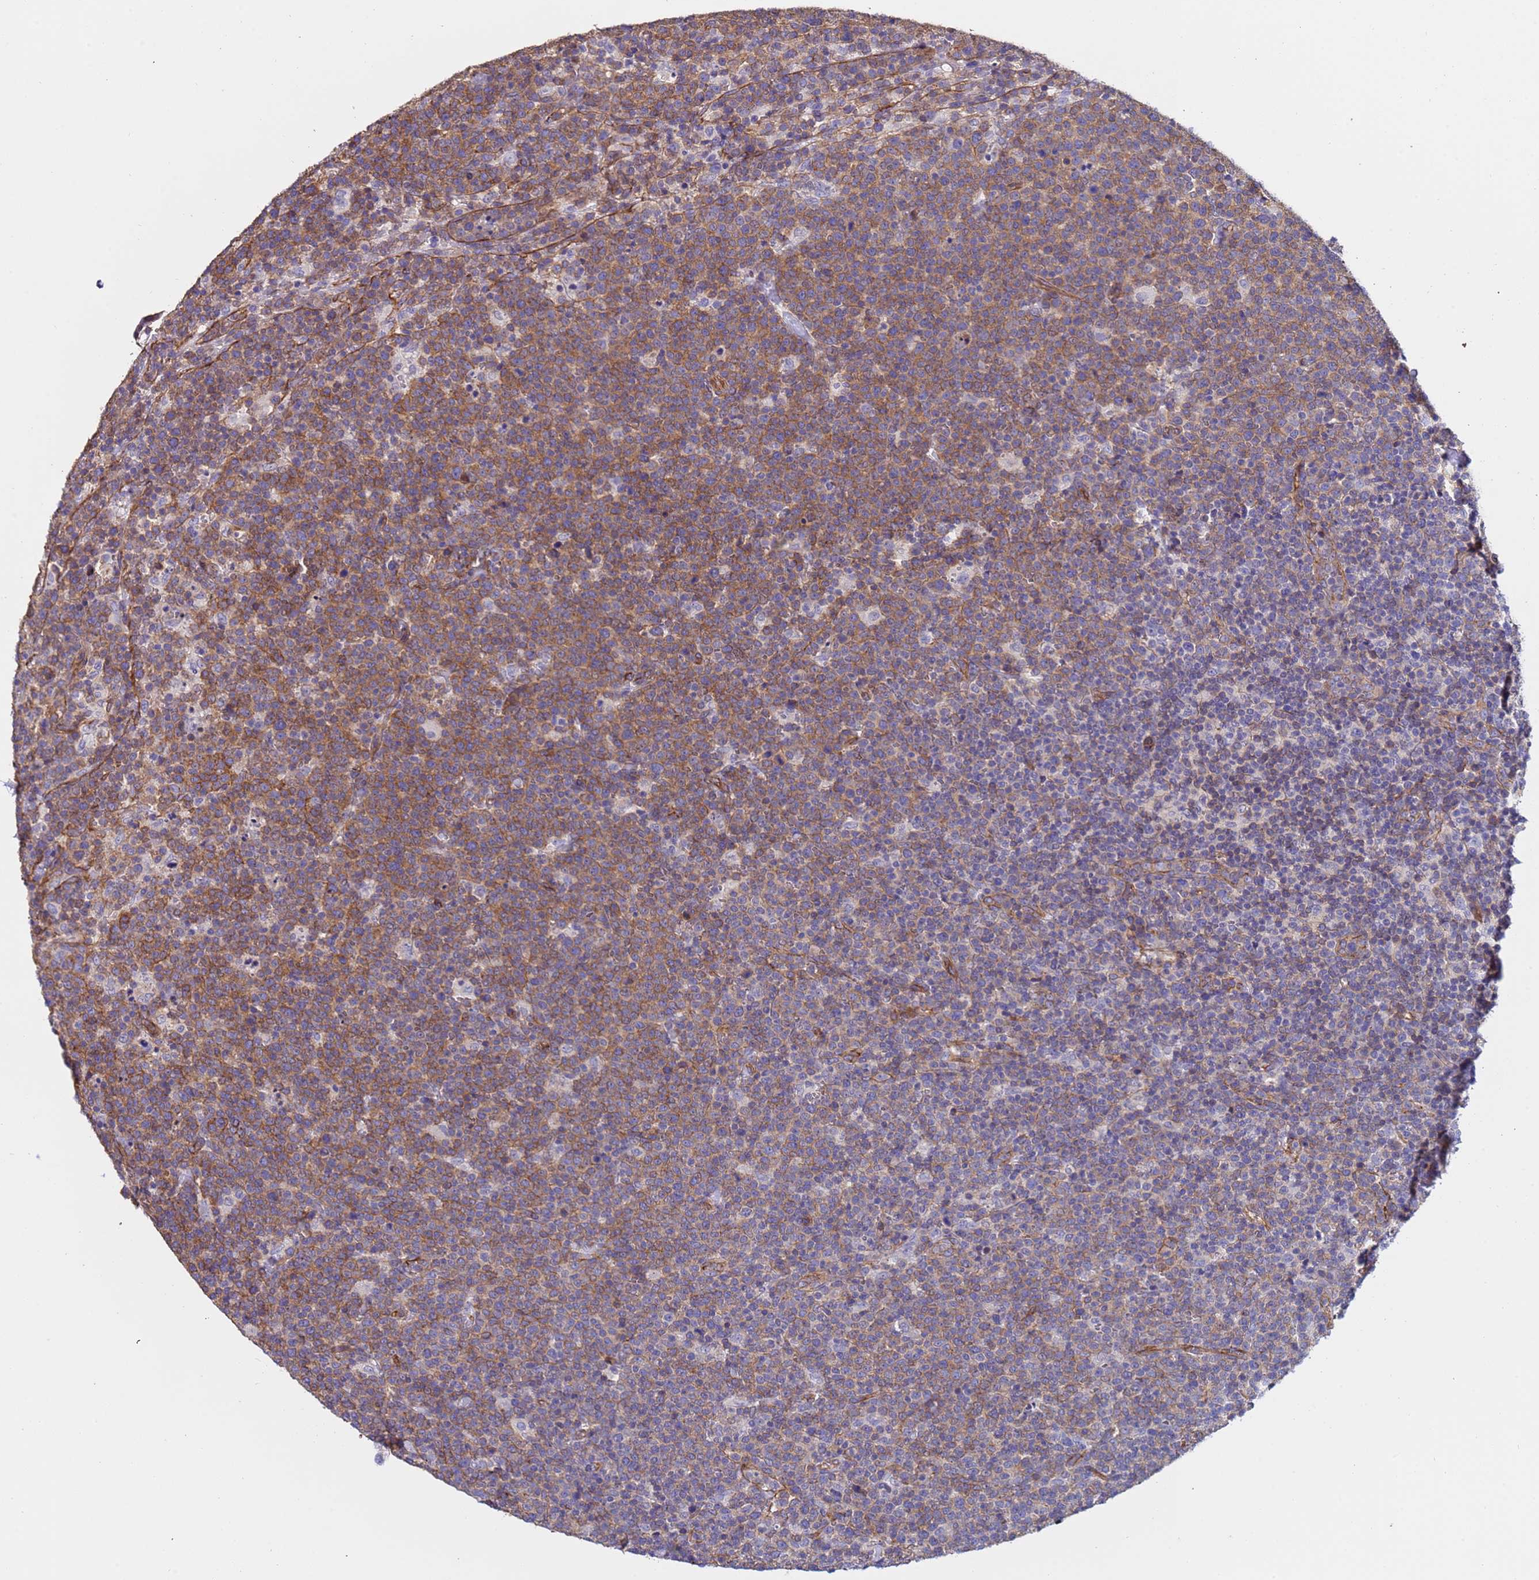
{"staining": {"intensity": "moderate", "quantity": ">75%", "location": "cytoplasmic/membranous"}, "tissue": "lymphoma", "cell_type": "Tumor cells", "image_type": "cancer", "snomed": [{"axis": "morphology", "description": "Malignant lymphoma, non-Hodgkin's type, High grade"}, {"axis": "topography", "description": "Lymph node"}], "caption": "Immunohistochemistry photomicrograph of human high-grade malignant lymphoma, non-Hodgkin's type stained for a protein (brown), which exhibits medium levels of moderate cytoplasmic/membranous expression in about >75% of tumor cells.", "gene": "ZNF248", "patient": {"sex": "male", "age": 61}}